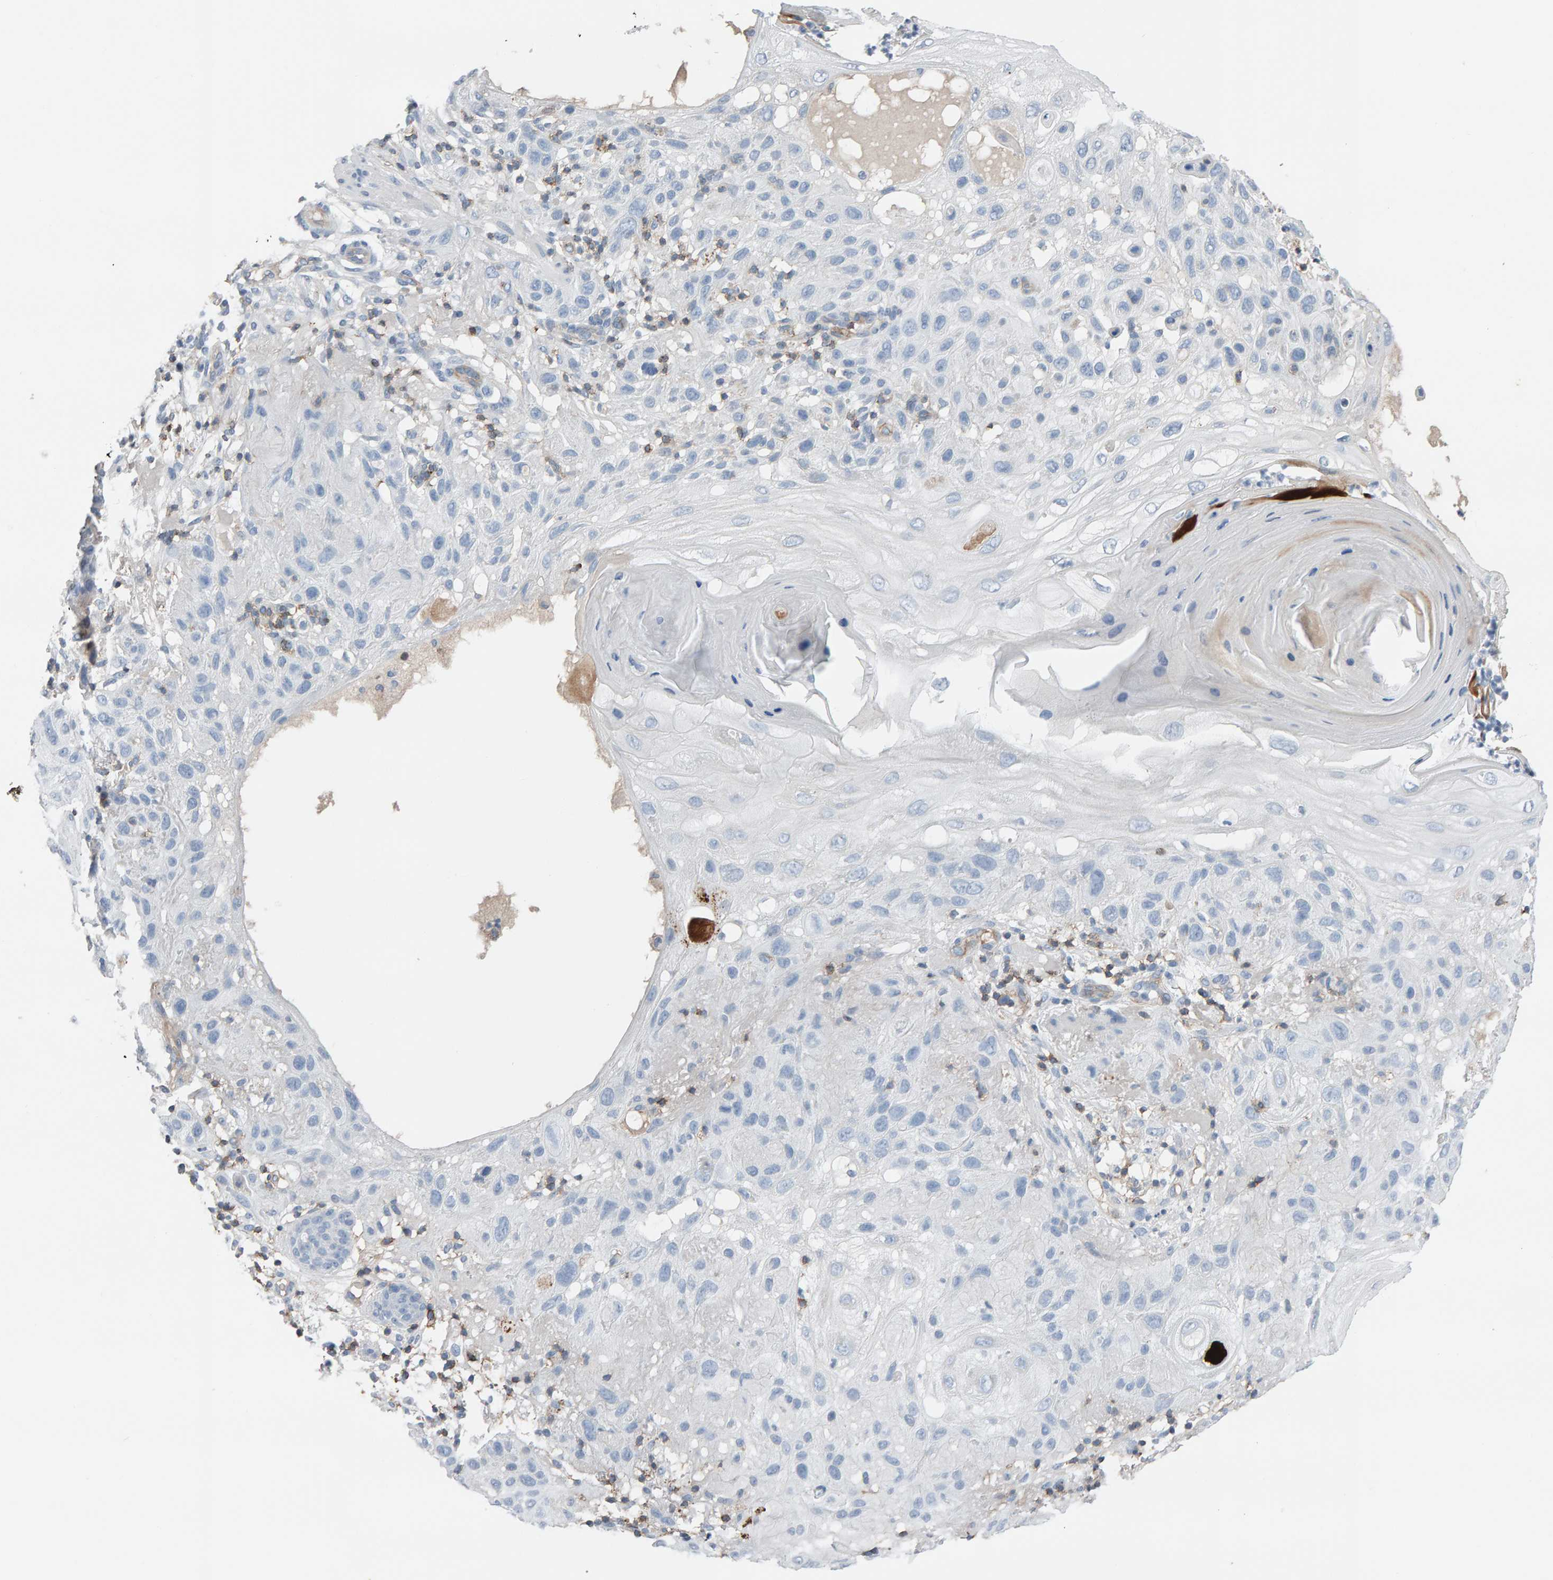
{"staining": {"intensity": "negative", "quantity": "none", "location": "none"}, "tissue": "skin cancer", "cell_type": "Tumor cells", "image_type": "cancer", "snomed": [{"axis": "morphology", "description": "Squamous cell carcinoma, NOS"}, {"axis": "topography", "description": "Skin"}], "caption": "High magnification brightfield microscopy of skin cancer (squamous cell carcinoma) stained with DAB (brown) and counterstained with hematoxylin (blue): tumor cells show no significant staining.", "gene": "FYN", "patient": {"sex": "female", "age": 96}}